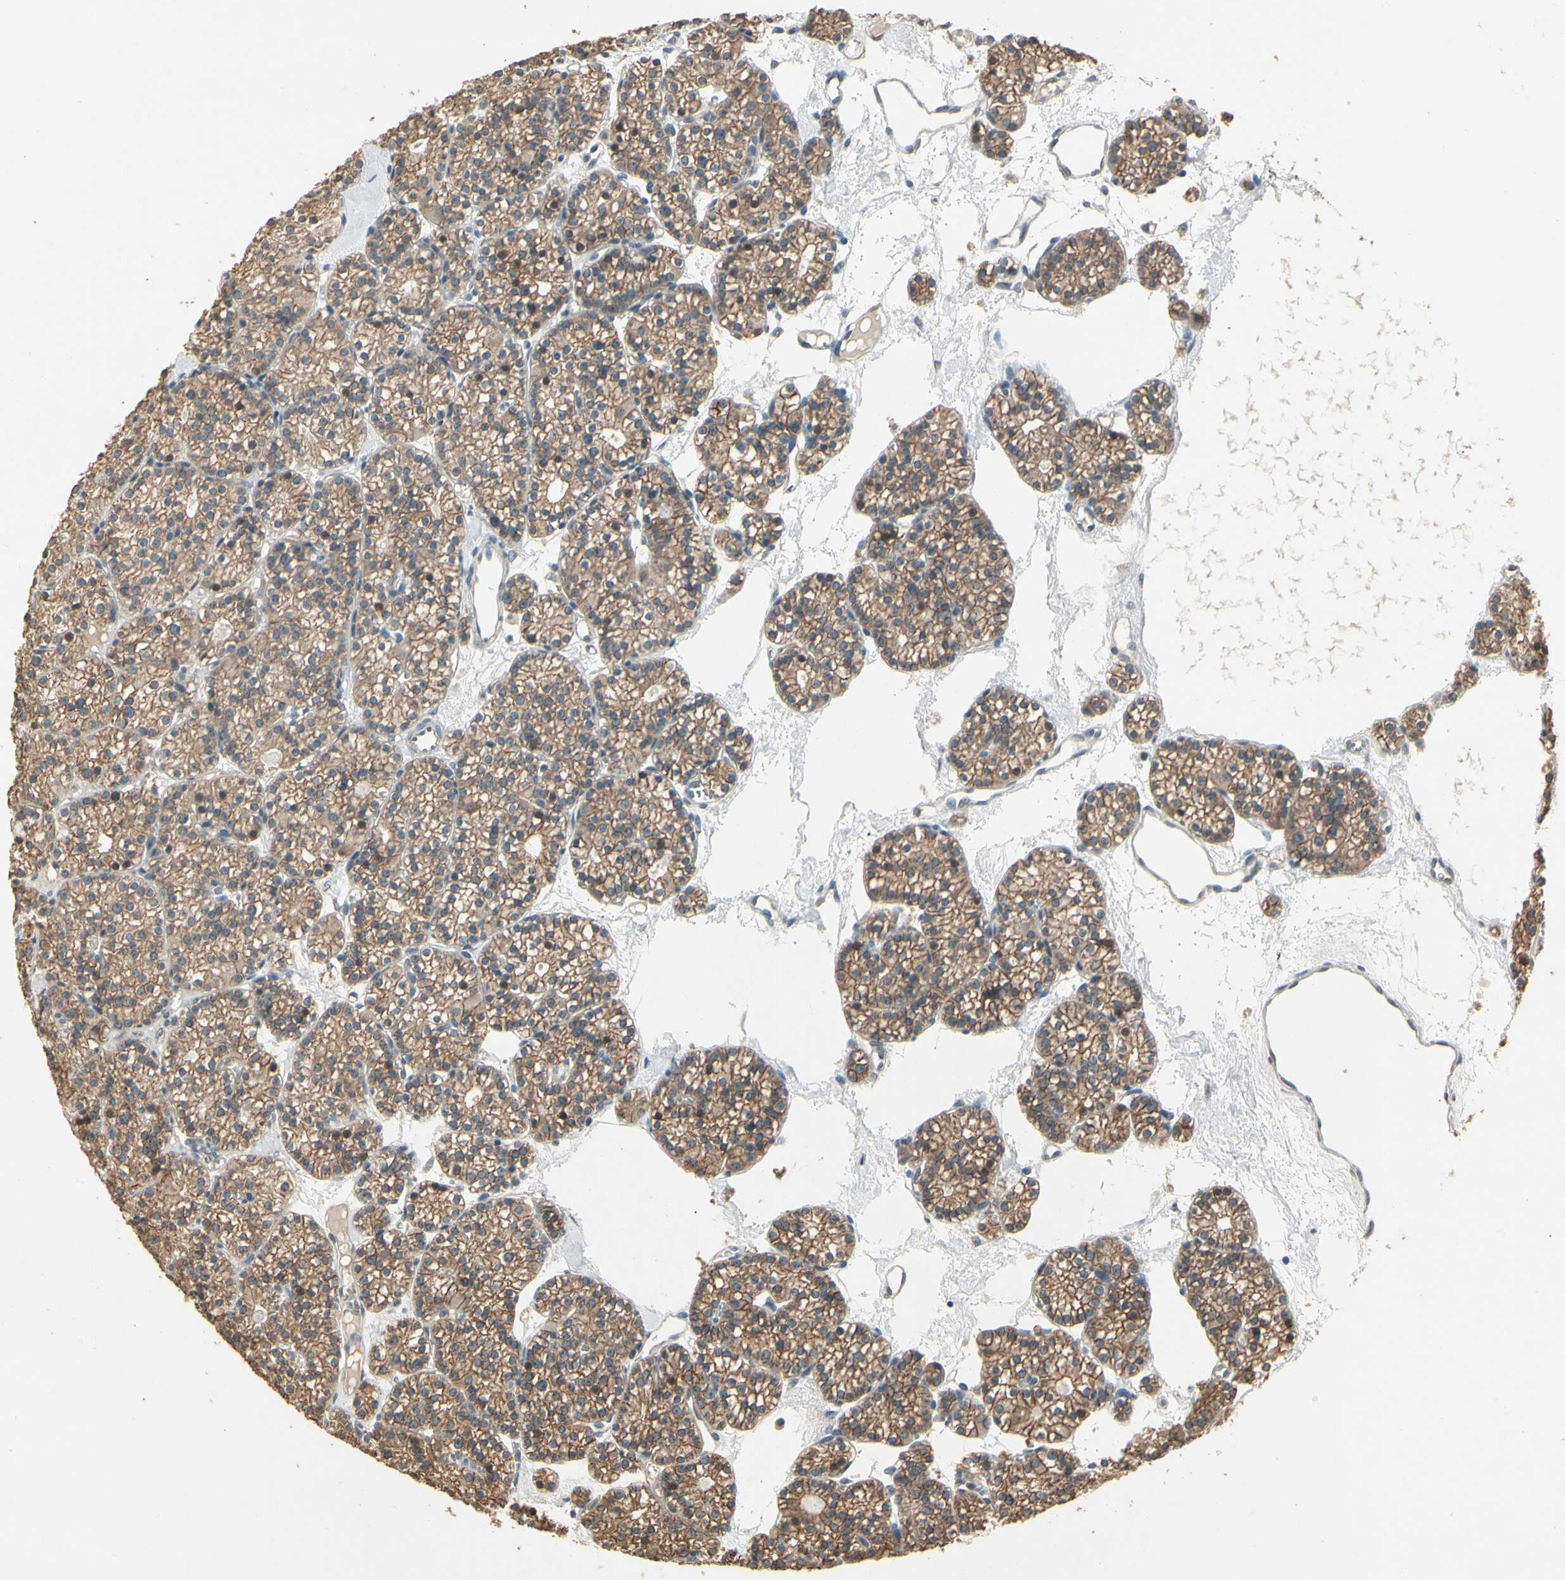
{"staining": {"intensity": "moderate", "quantity": ">75%", "location": "cytoplasmic/membranous"}, "tissue": "parathyroid gland", "cell_type": "Glandular cells", "image_type": "normal", "snomed": [{"axis": "morphology", "description": "Normal tissue, NOS"}, {"axis": "topography", "description": "Parathyroid gland"}], "caption": "Brown immunohistochemical staining in normal parathyroid gland displays moderate cytoplasmic/membranous positivity in approximately >75% of glandular cells. (DAB (3,3'-diaminobenzidine) IHC with brightfield microscopy, high magnification).", "gene": "RNF180", "patient": {"sex": "female", "age": 64}}